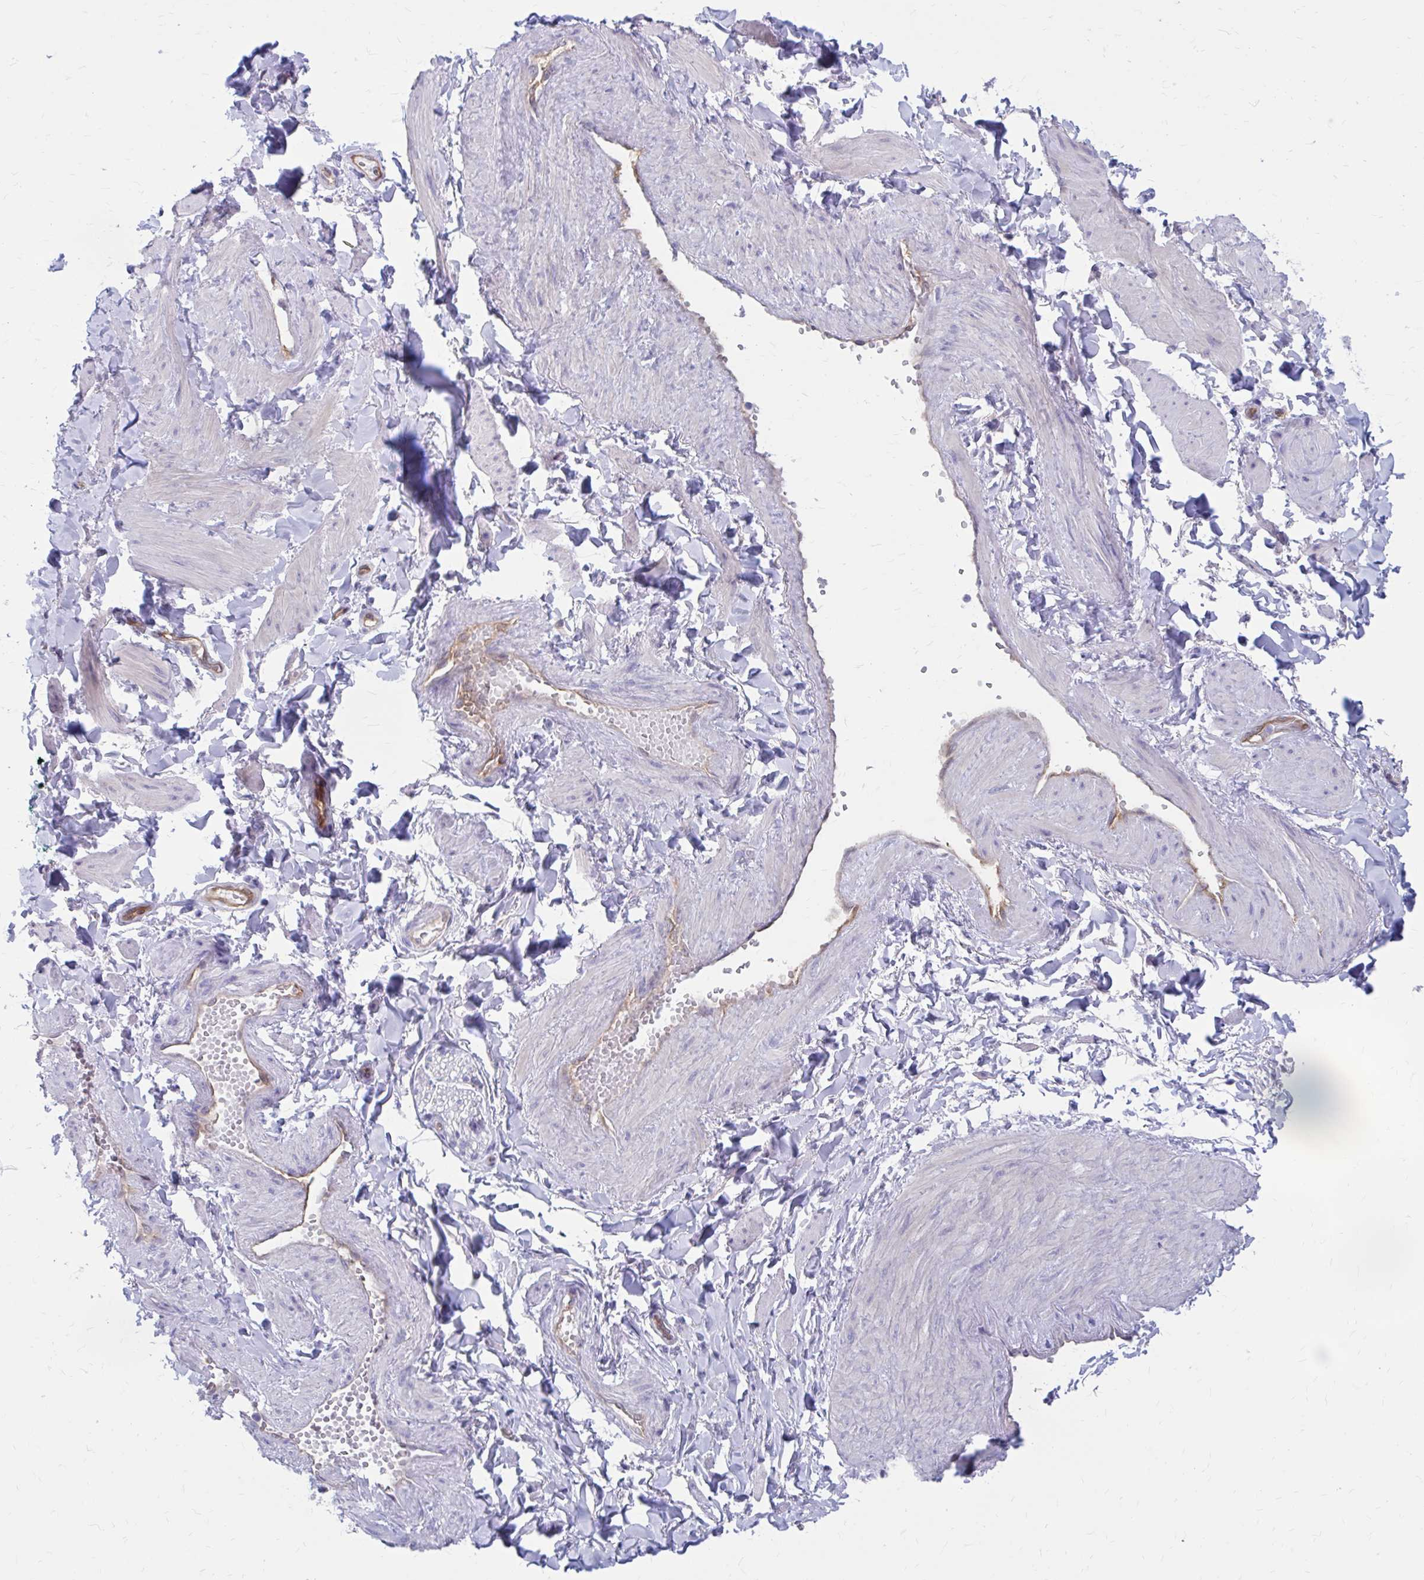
{"staining": {"intensity": "negative", "quantity": "none", "location": "none"}, "tissue": "adipose tissue", "cell_type": "Adipocytes", "image_type": "normal", "snomed": [{"axis": "morphology", "description": "Normal tissue, NOS"}, {"axis": "topography", "description": "Epididymis"}, {"axis": "topography", "description": "Peripheral nerve tissue"}], "caption": "An immunohistochemistry (IHC) histopathology image of benign adipose tissue is shown. There is no staining in adipocytes of adipose tissue.", "gene": "CLIC2", "patient": {"sex": "male", "age": 32}}